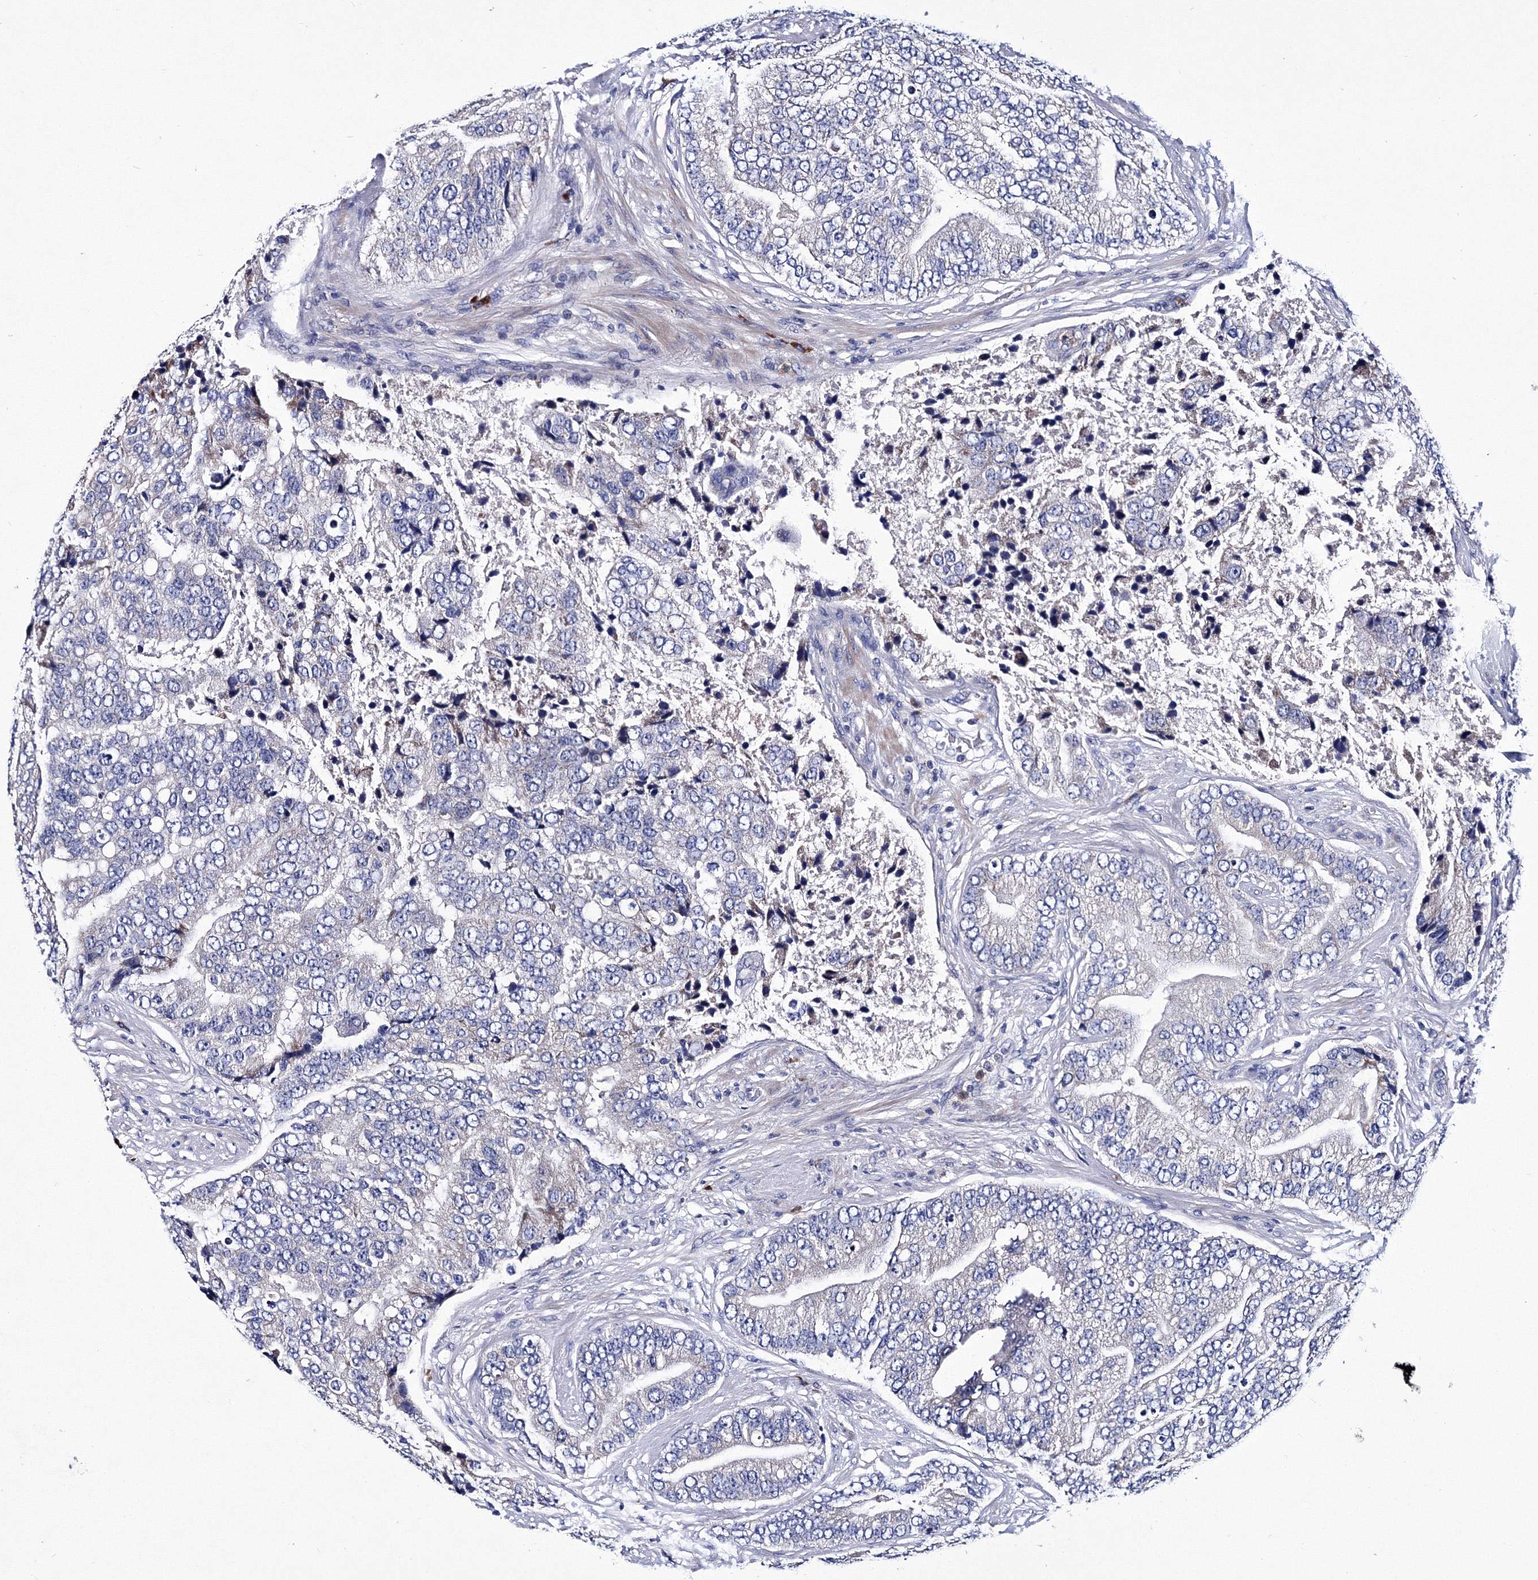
{"staining": {"intensity": "negative", "quantity": "none", "location": "none"}, "tissue": "prostate cancer", "cell_type": "Tumor cells", "image_type": "cancer", "snomed": [{"axis": "morphology", "description": "Adenocarcinoma, High grade"}, {"axis": "topography", "description": "Prostate"}], "caption": "This is an IHC micrograph of human prostate high-grade adenocarcinoma. There is no staining in tumor cells.", "gene": "TRPM2", "patient": {"sex": "male", "age": 70}}